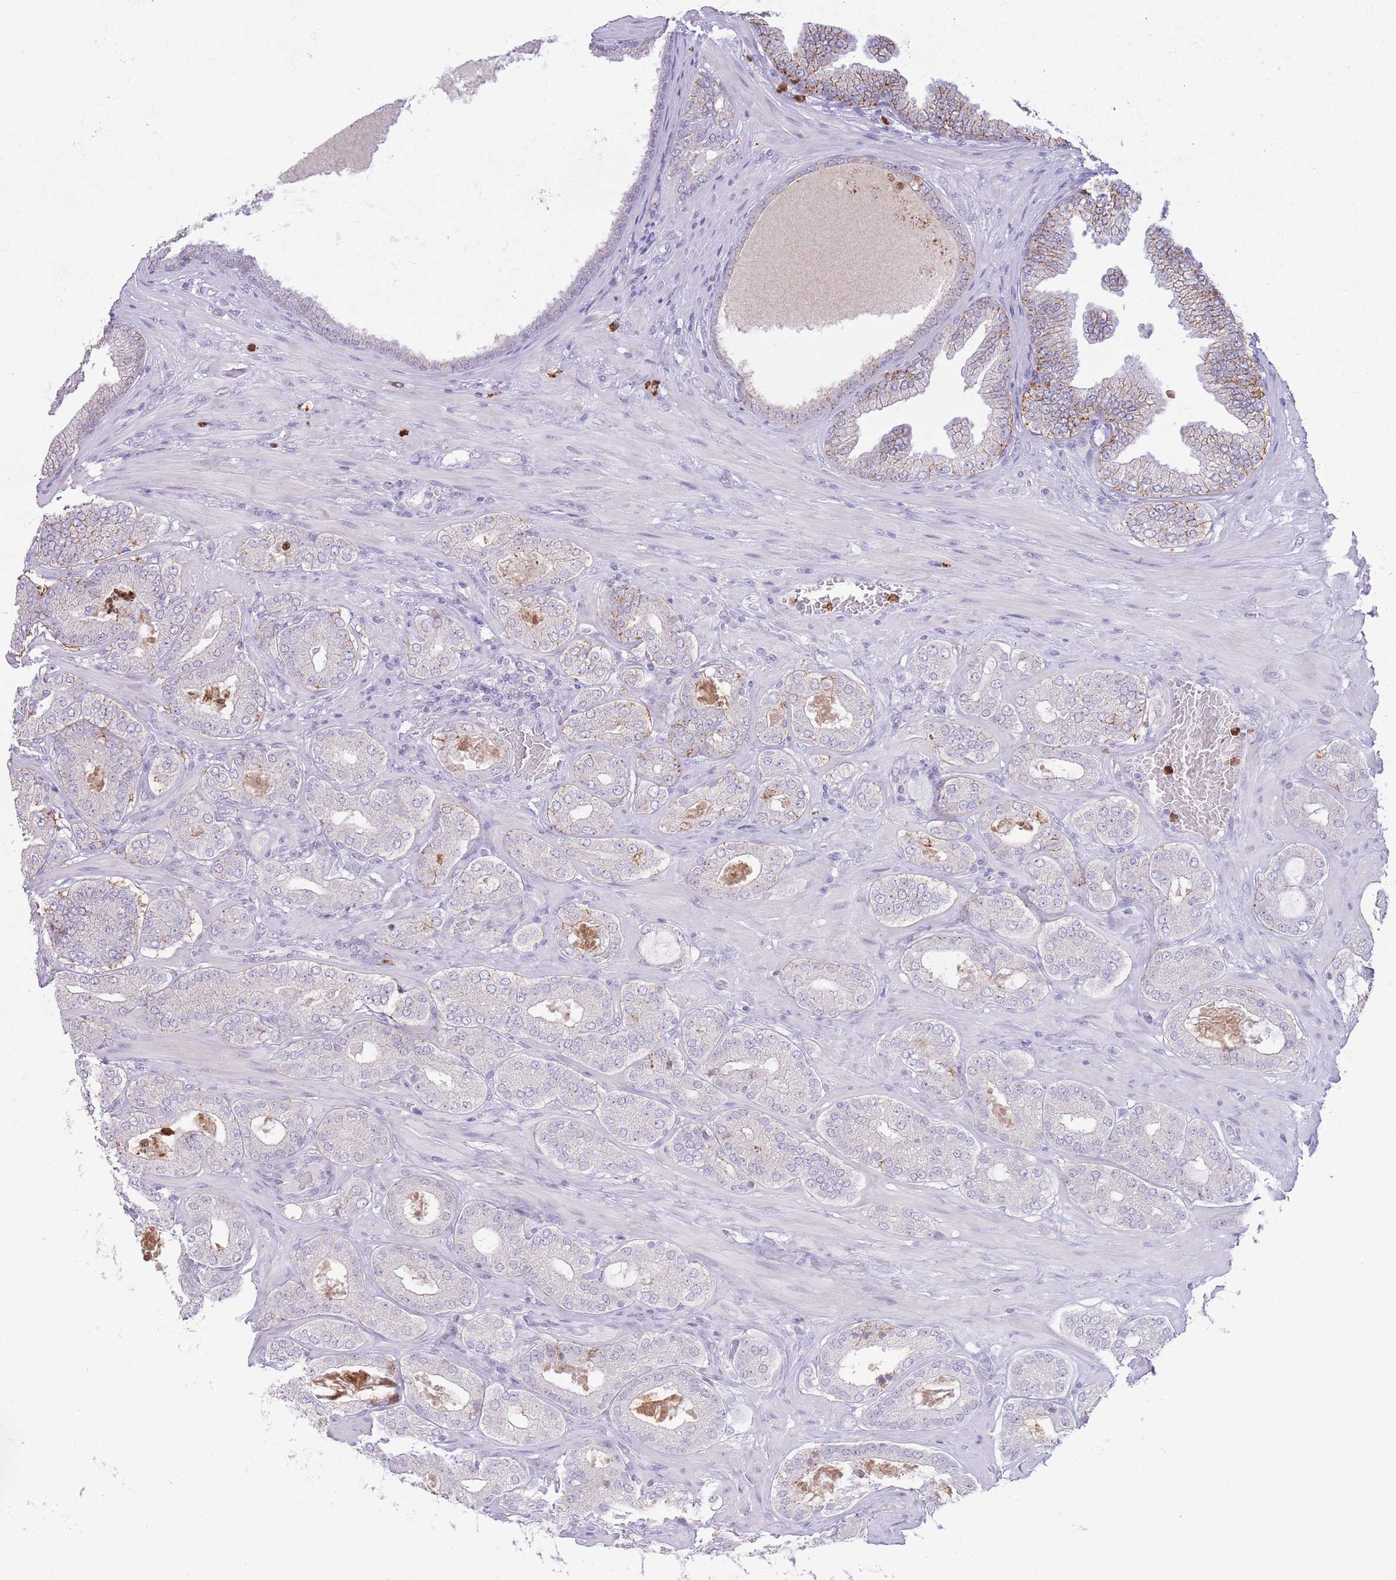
{"staining": {"intensity": "moderate", "quantity": "<25%", "location": "cytoplasmic/membranous"}, "tissue": "prostate cancer", "cell_type": "Tumor cells", "image_type": "cancer", "snomed": [{"axis": "morphology", "description": "Adenocarcinoma, Low grade"}, {"axis": "topography", "description": "Prostate"}], "caption": "Protein staining by immunohistochemistry (IHC) displays moderate cytoplasmic/membranous staining in approximately <25% of tumor cells in prostate cancer (low-grade adenocarcinoma).", "gene": "LCLAT1", "patient": {"sex": "male", "age": 63}}